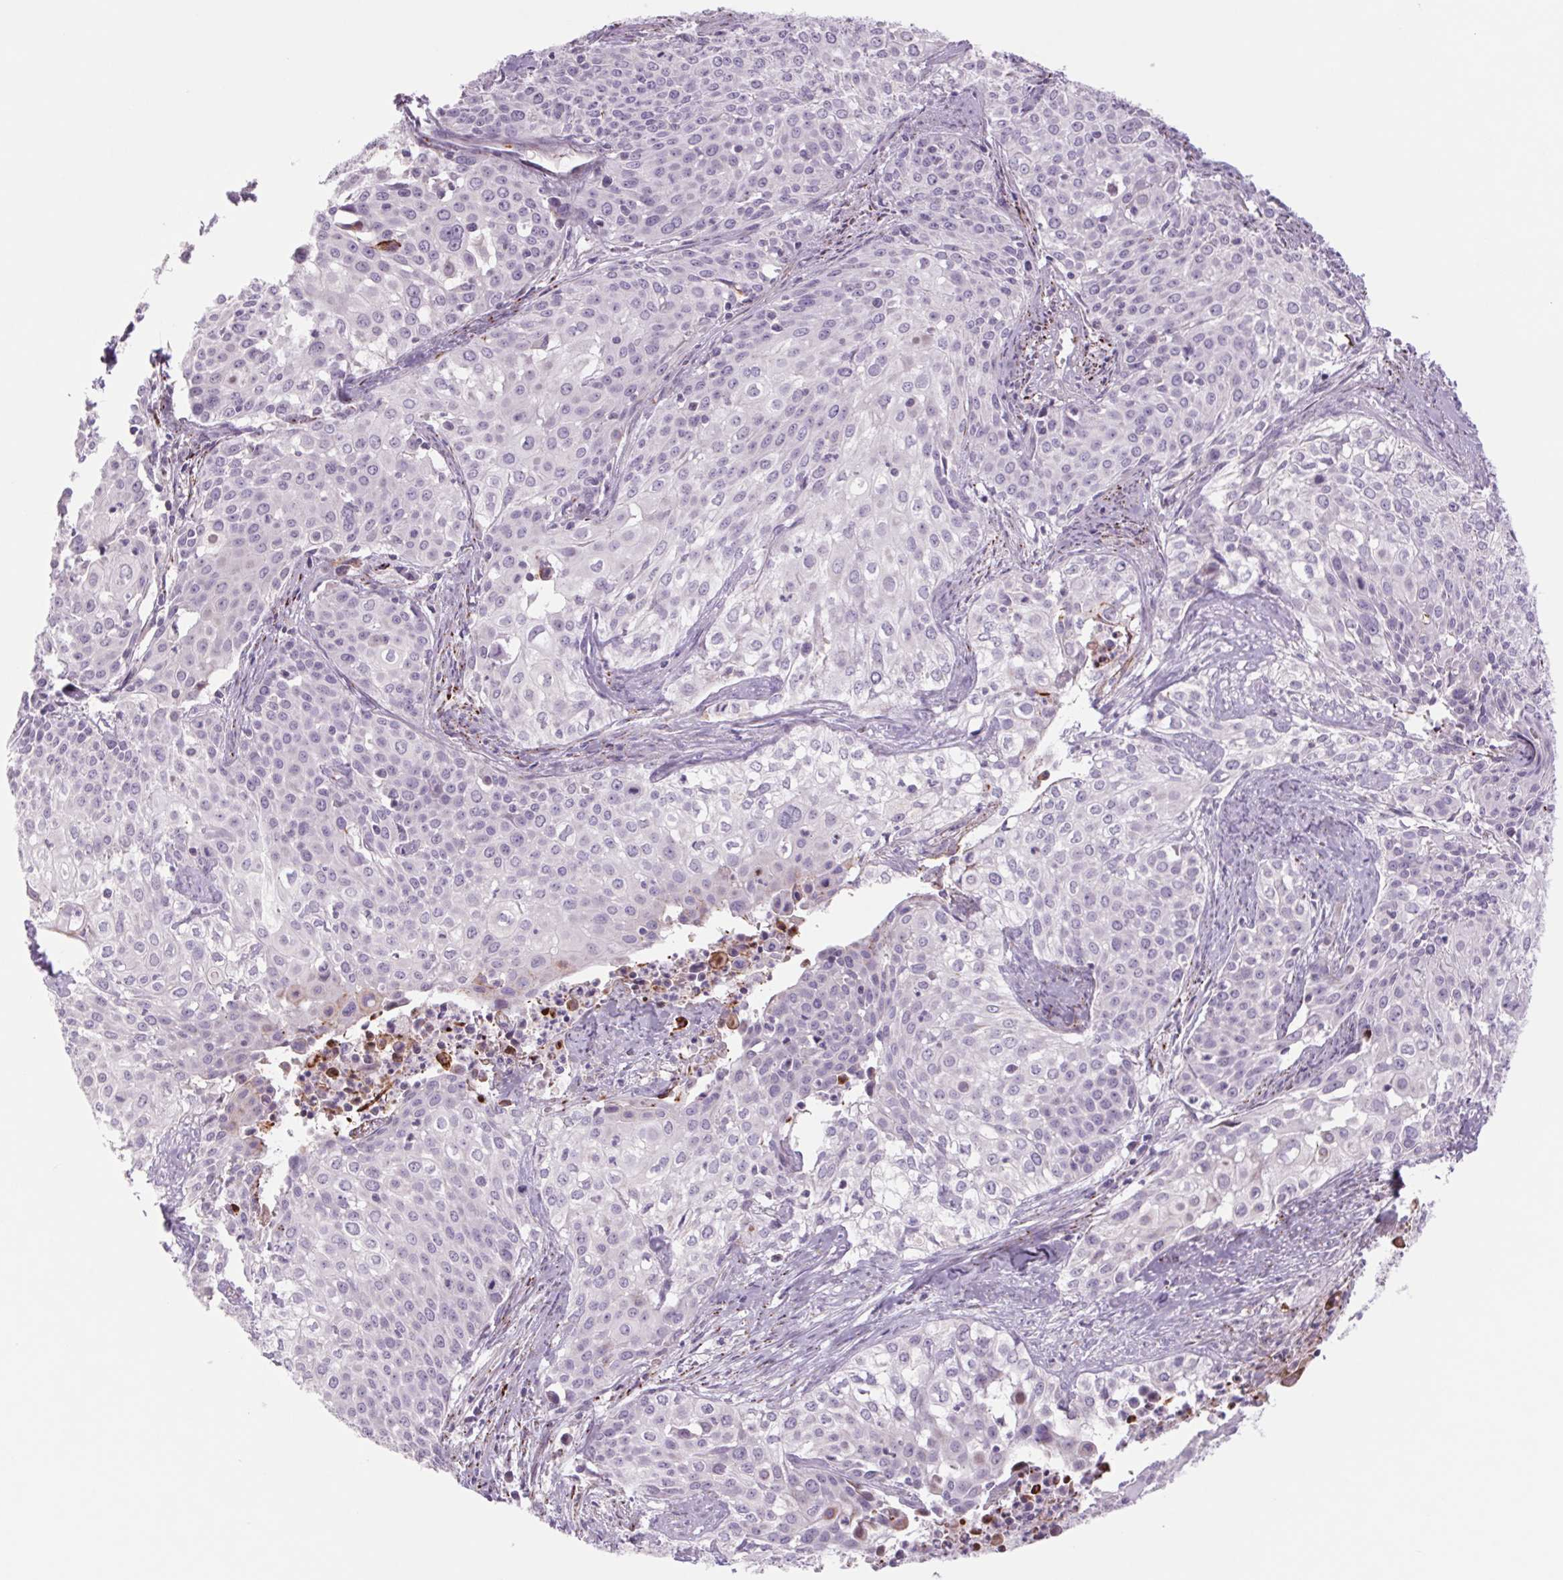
{"staining": {"intensity": "negative", "quantity": "none", "location": "none"}, "tissue": "cervical cancer", "cell_type": "Tumor cells", "image_type": "cancer", "snomed": [{"axis": "morphology", "description": "Squamous cell carcinoma, NOS"}, {"axis": "topography", "description": "Cervix"}], "caption": "Protein analysis of cervical cancer (squamous cell carcinoma) exhibits no significant expression in tumor cells.", "gene": "MS4A13", "patient": {"sex": "female", "age": 39}}